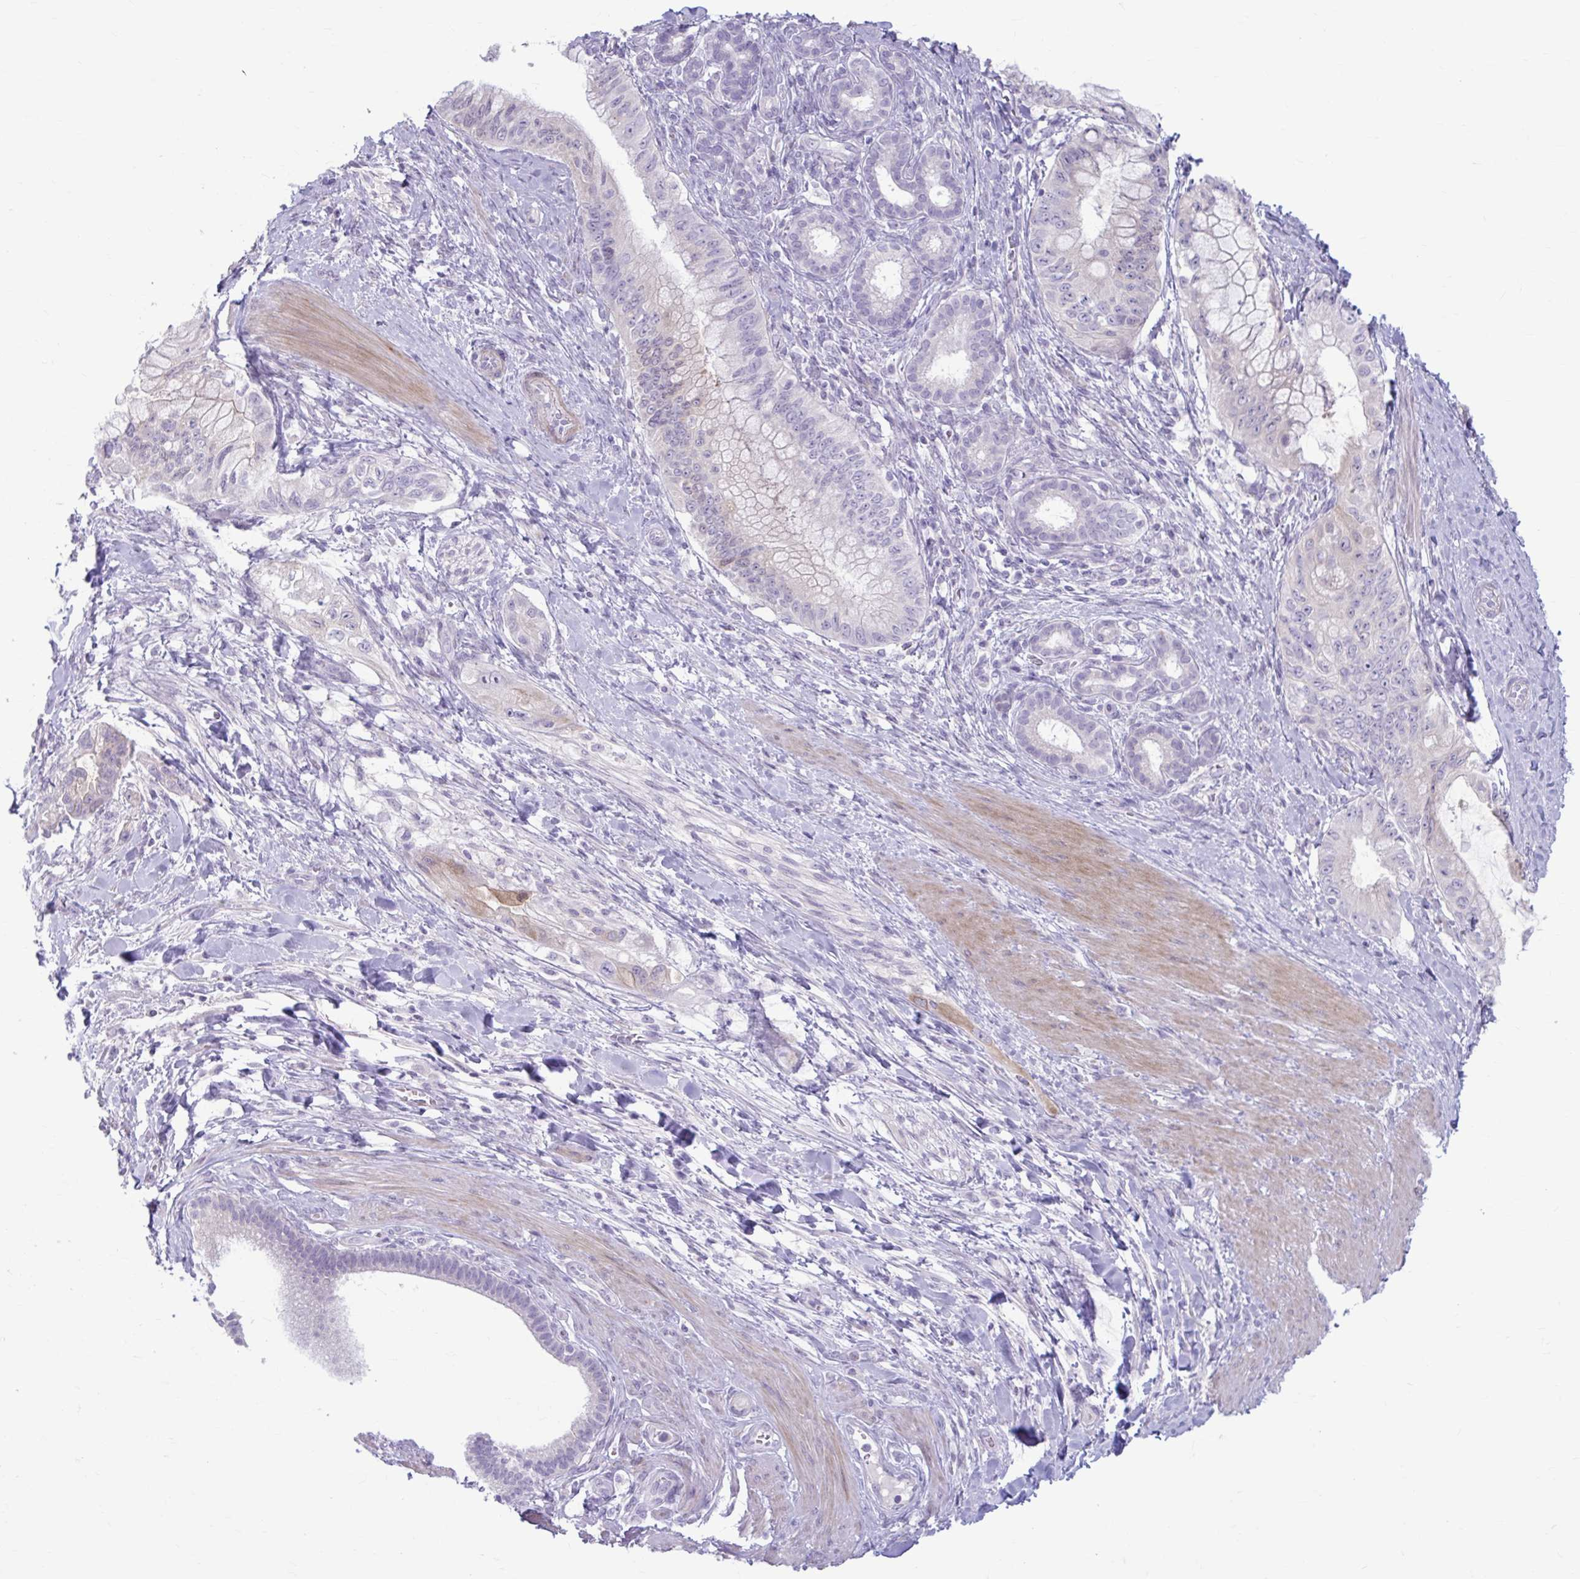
{"staining": {"intensity": "negative", "quantity": "none", "location": "none"}, "tissue": "pancreatic cancer", "cell_type": "Tumor cells", "image_type": "cancer", "snomed": [{"axis": "morphology", "description": "Adenocarcinoma, NOS"}, {"axis": "topography", "description": "Pancreas"}], "caption": "Human adenocarcinoma (pancreatic) stained for a protein using IHC demonstrates no expression in tumor cells.", "gene": "MSMO1", "patient": {"sex": "male", "age": 48}}